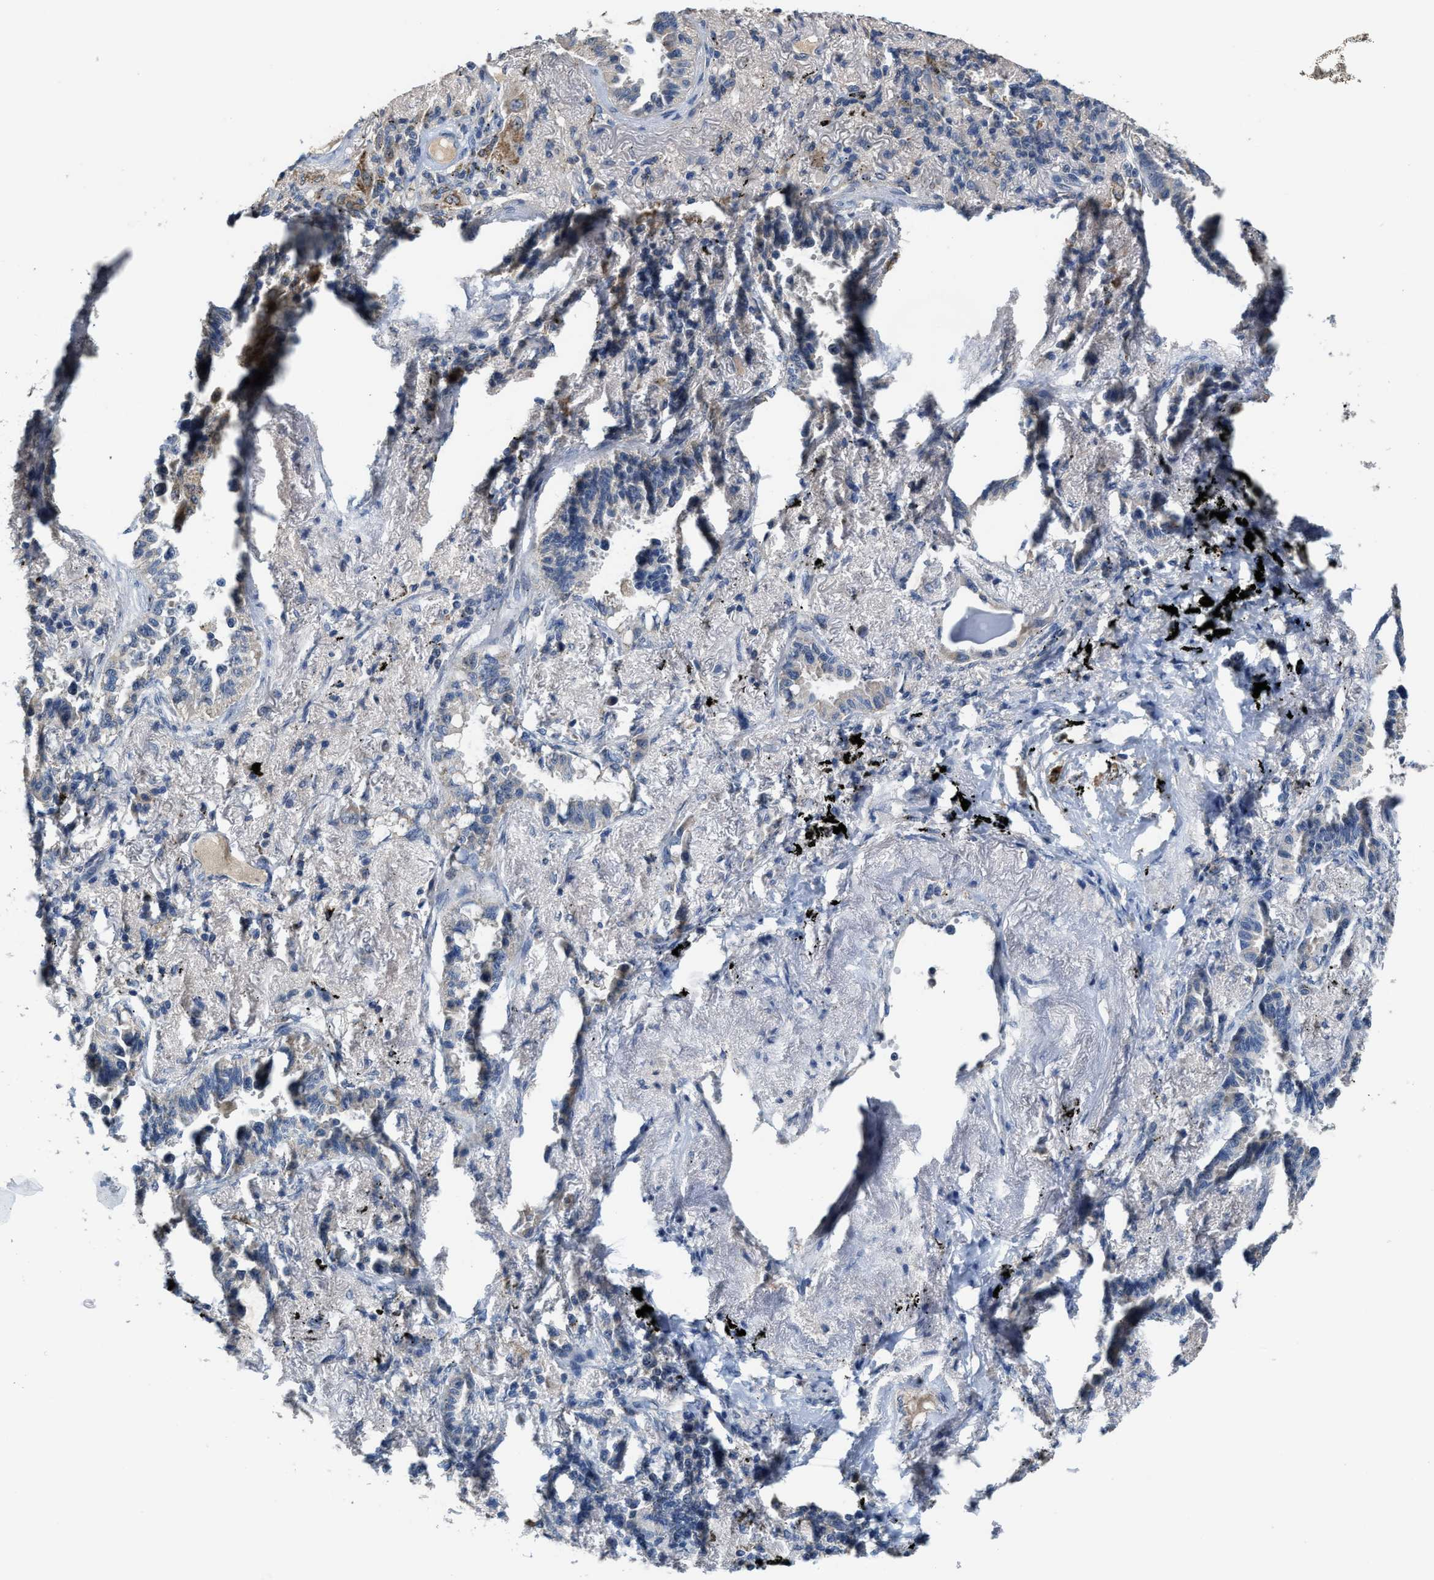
{"staining": {"intensity": "negative", "quantity": "none", "location": "none"}, "tissue": "lung cancer", "cell_type": "Tumor cells", "image_type": "cancer", "snomed": [{"axis": "morphology", "description": "Adenocarcinoma, NOS"}, {"axis": "topography", "description": "Lung"}], "caption": "The photomicrograph displays no staining of tumor cells in lung cancer.", "gene": "ZNF783", "patient": {"sex": "male", "age": 59}}